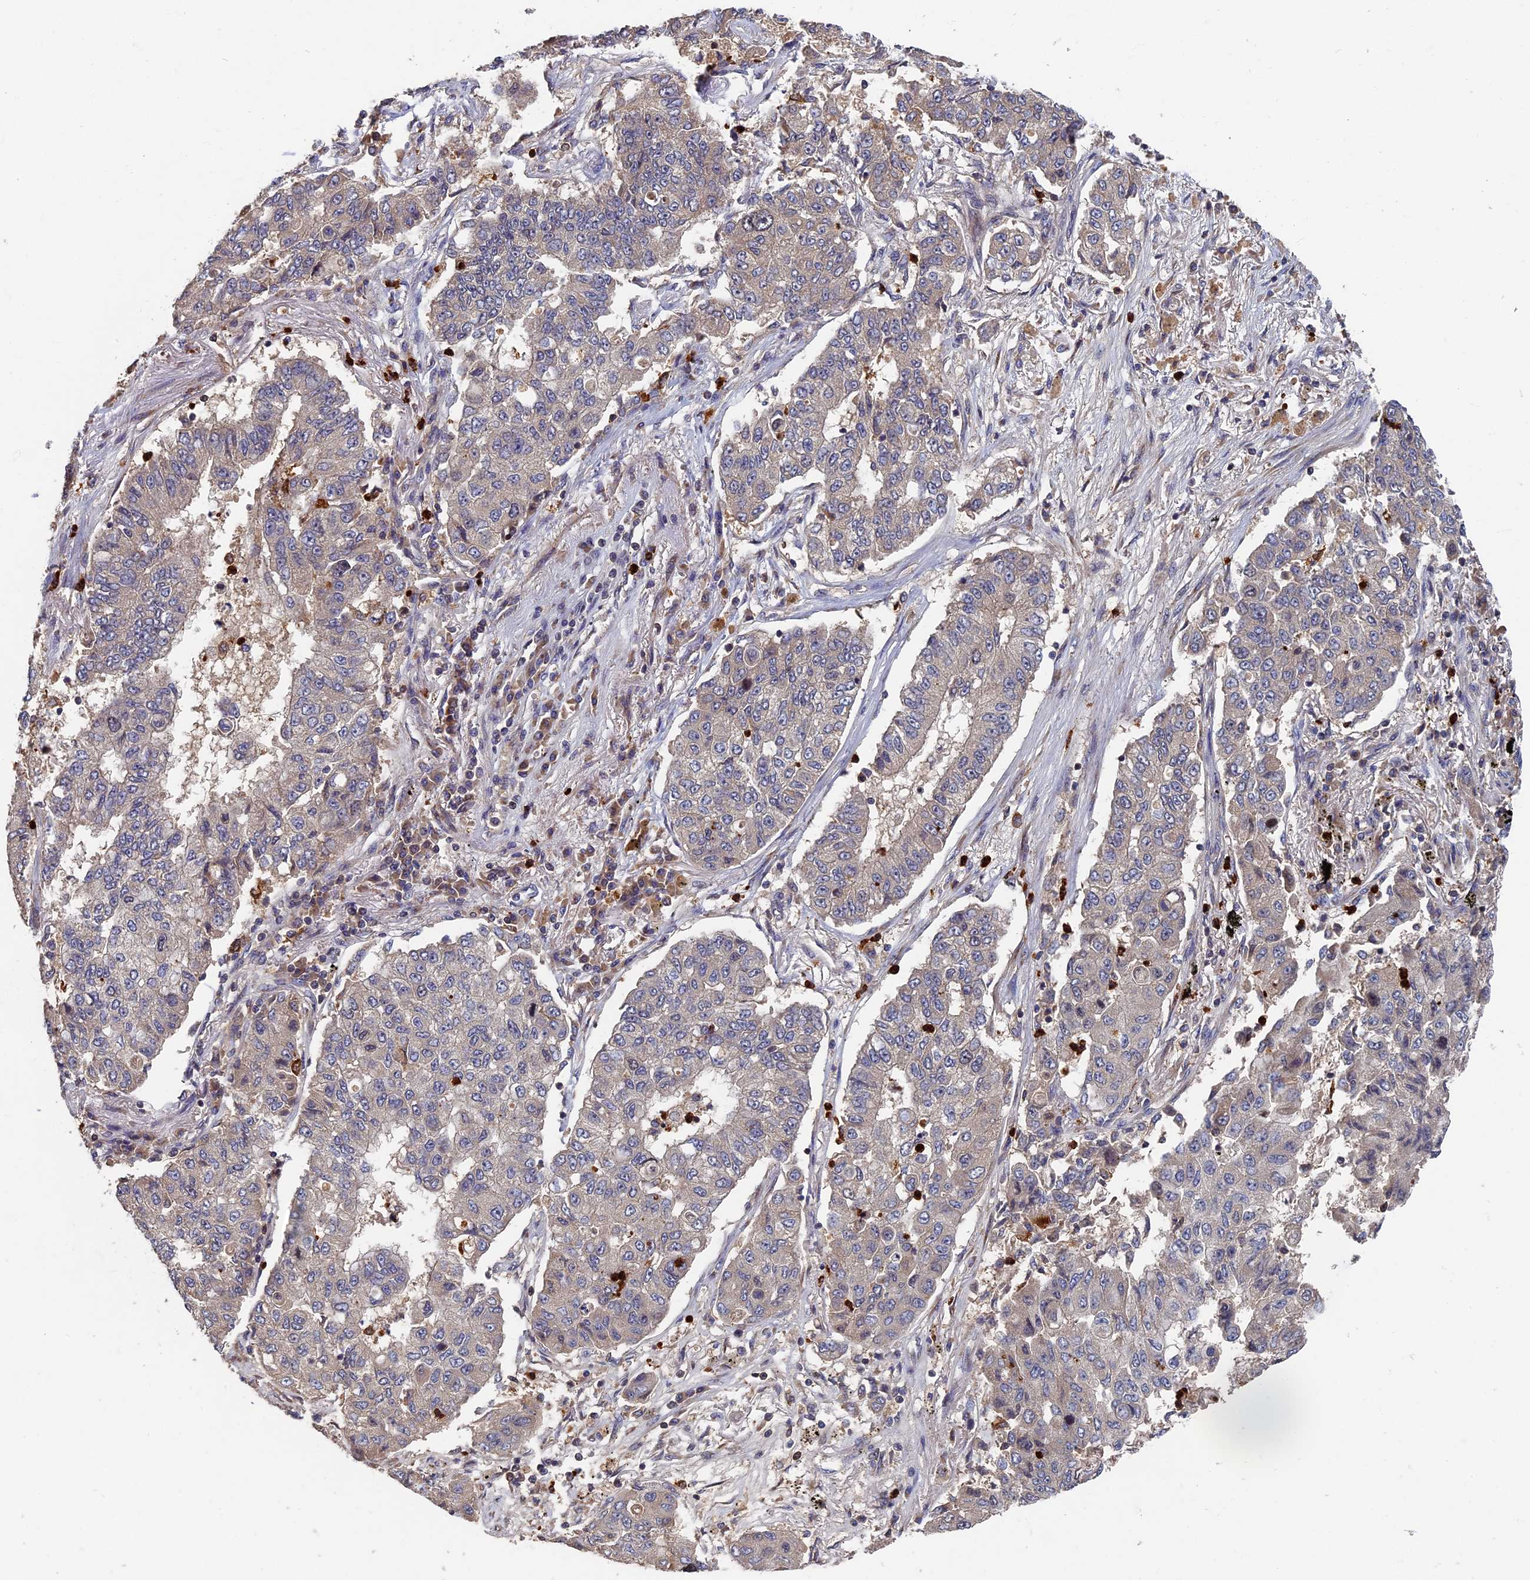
{"staining": {"intensity": "weak", "quantity": "<25%", "location": "cytoplasmic/membranous"}, "tissue": "lung cancer", "cell_type": "Tumor cells", "image_type": "cancer", "snomed": [{"axis": "morphology", "description": "Squamous cell carcinoma, NOS"}, {"axis": "topography", "description": "Lung"}], "caption": "High magnification brightfield microscopy of lung cancer (squamous cell carcinoma) stained with DAB (brown) and counterstained with hematoxylin (blue): tumor cells show no significant positivity.", "gene": "TNK2", "patient": {"sex": "male", "age": 74}}